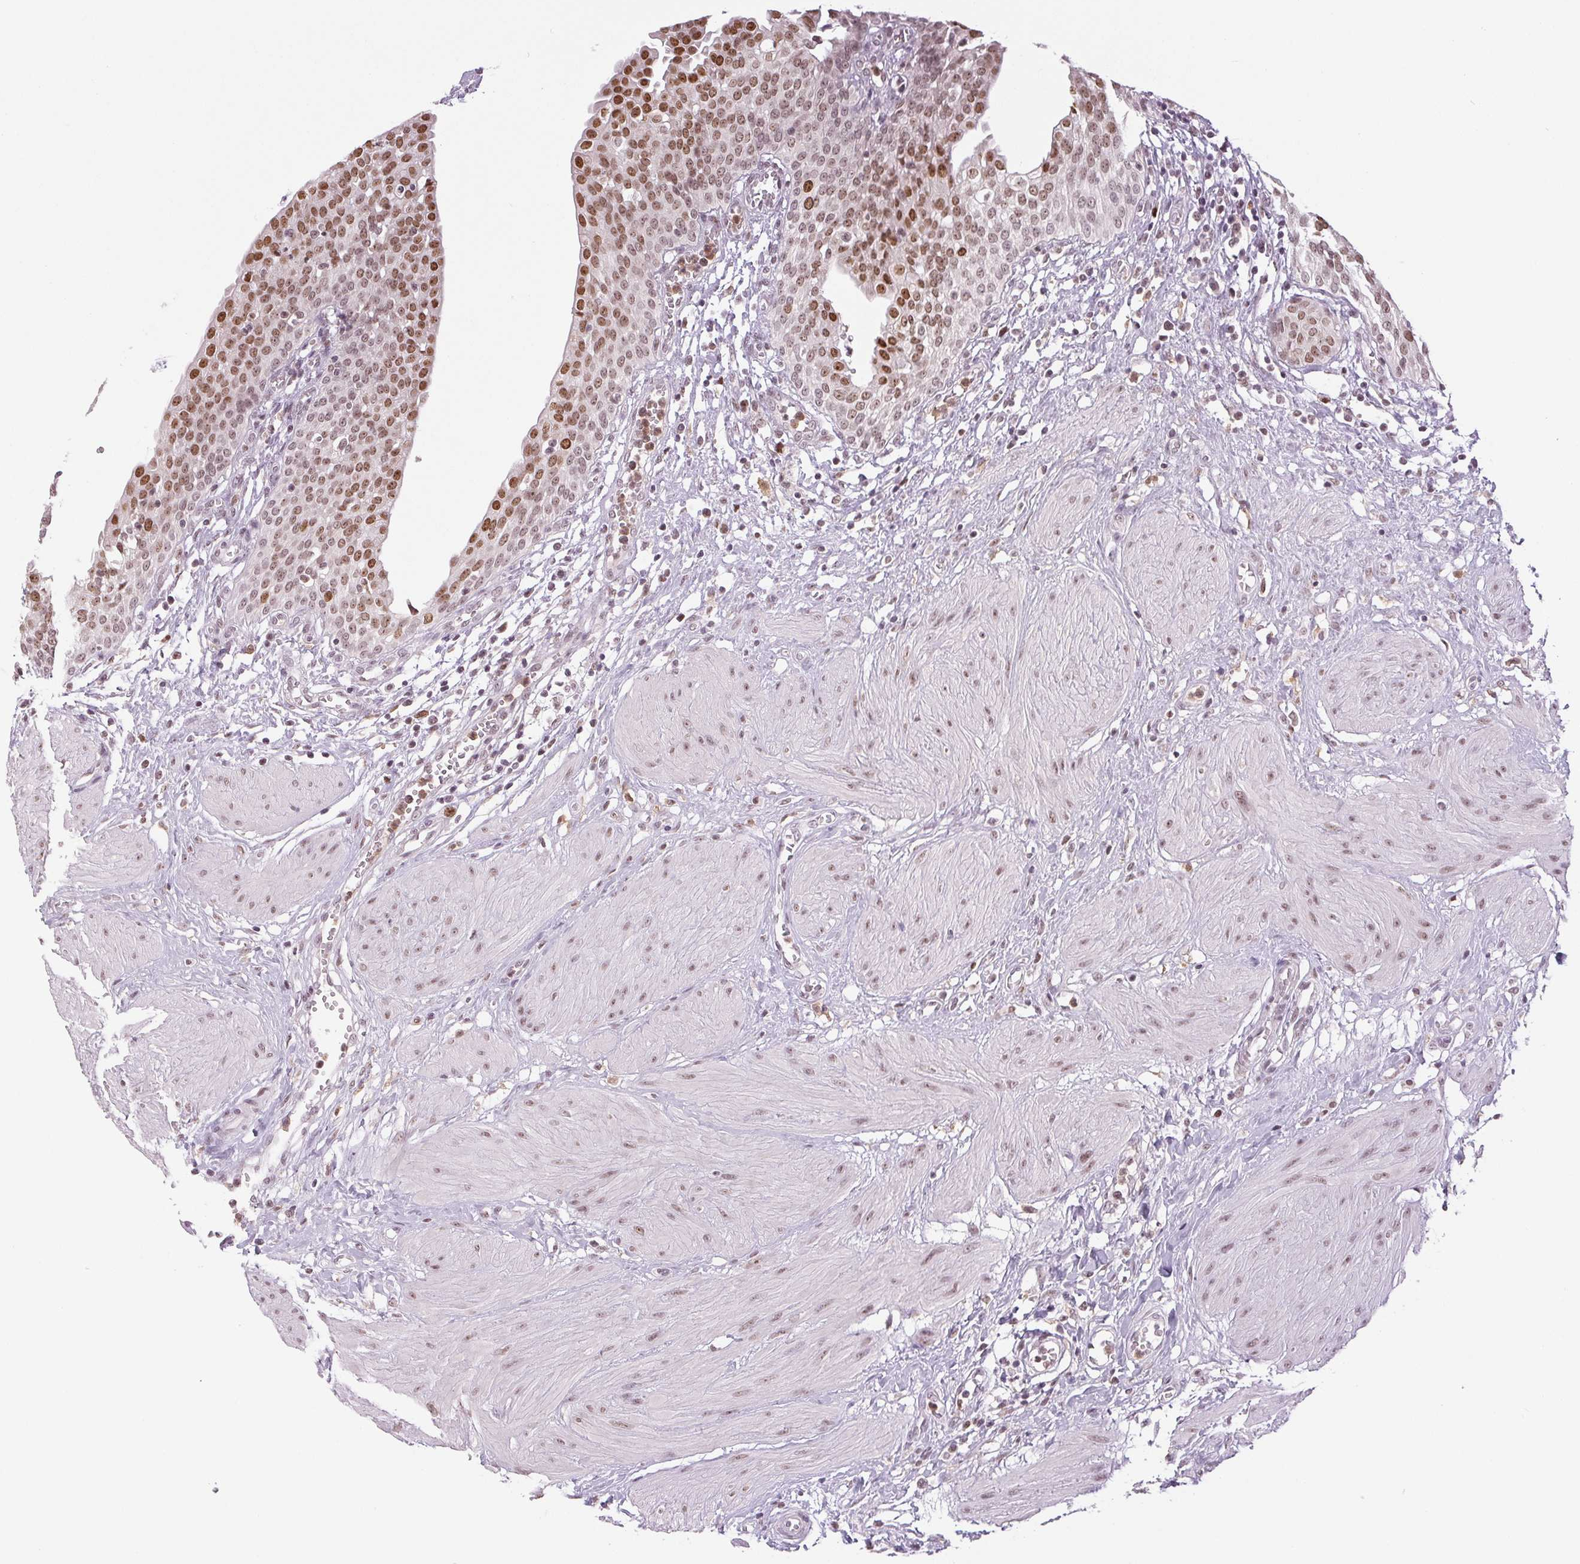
{"staining": {"intensity": "strong", "quantity": ">75%", "location": "nuclear"}, "tissue": "urinary bladder", "cell_type": "Urothelial cells", "image_type": "normal", "snomed": [{"axis": "morphology", "description": "Normal tissue, NOS"}, {"axis": "topography", "description": "Urinary bladder"}], "caption": "The photomicrograph reveals immunohistochemical staining of benign urinary bladder. There is strong nuclear expression is present in approximately >75% of urothelial cells.", "gene": "SMIM6", "patient": {"sex": "male", "age": 55}}